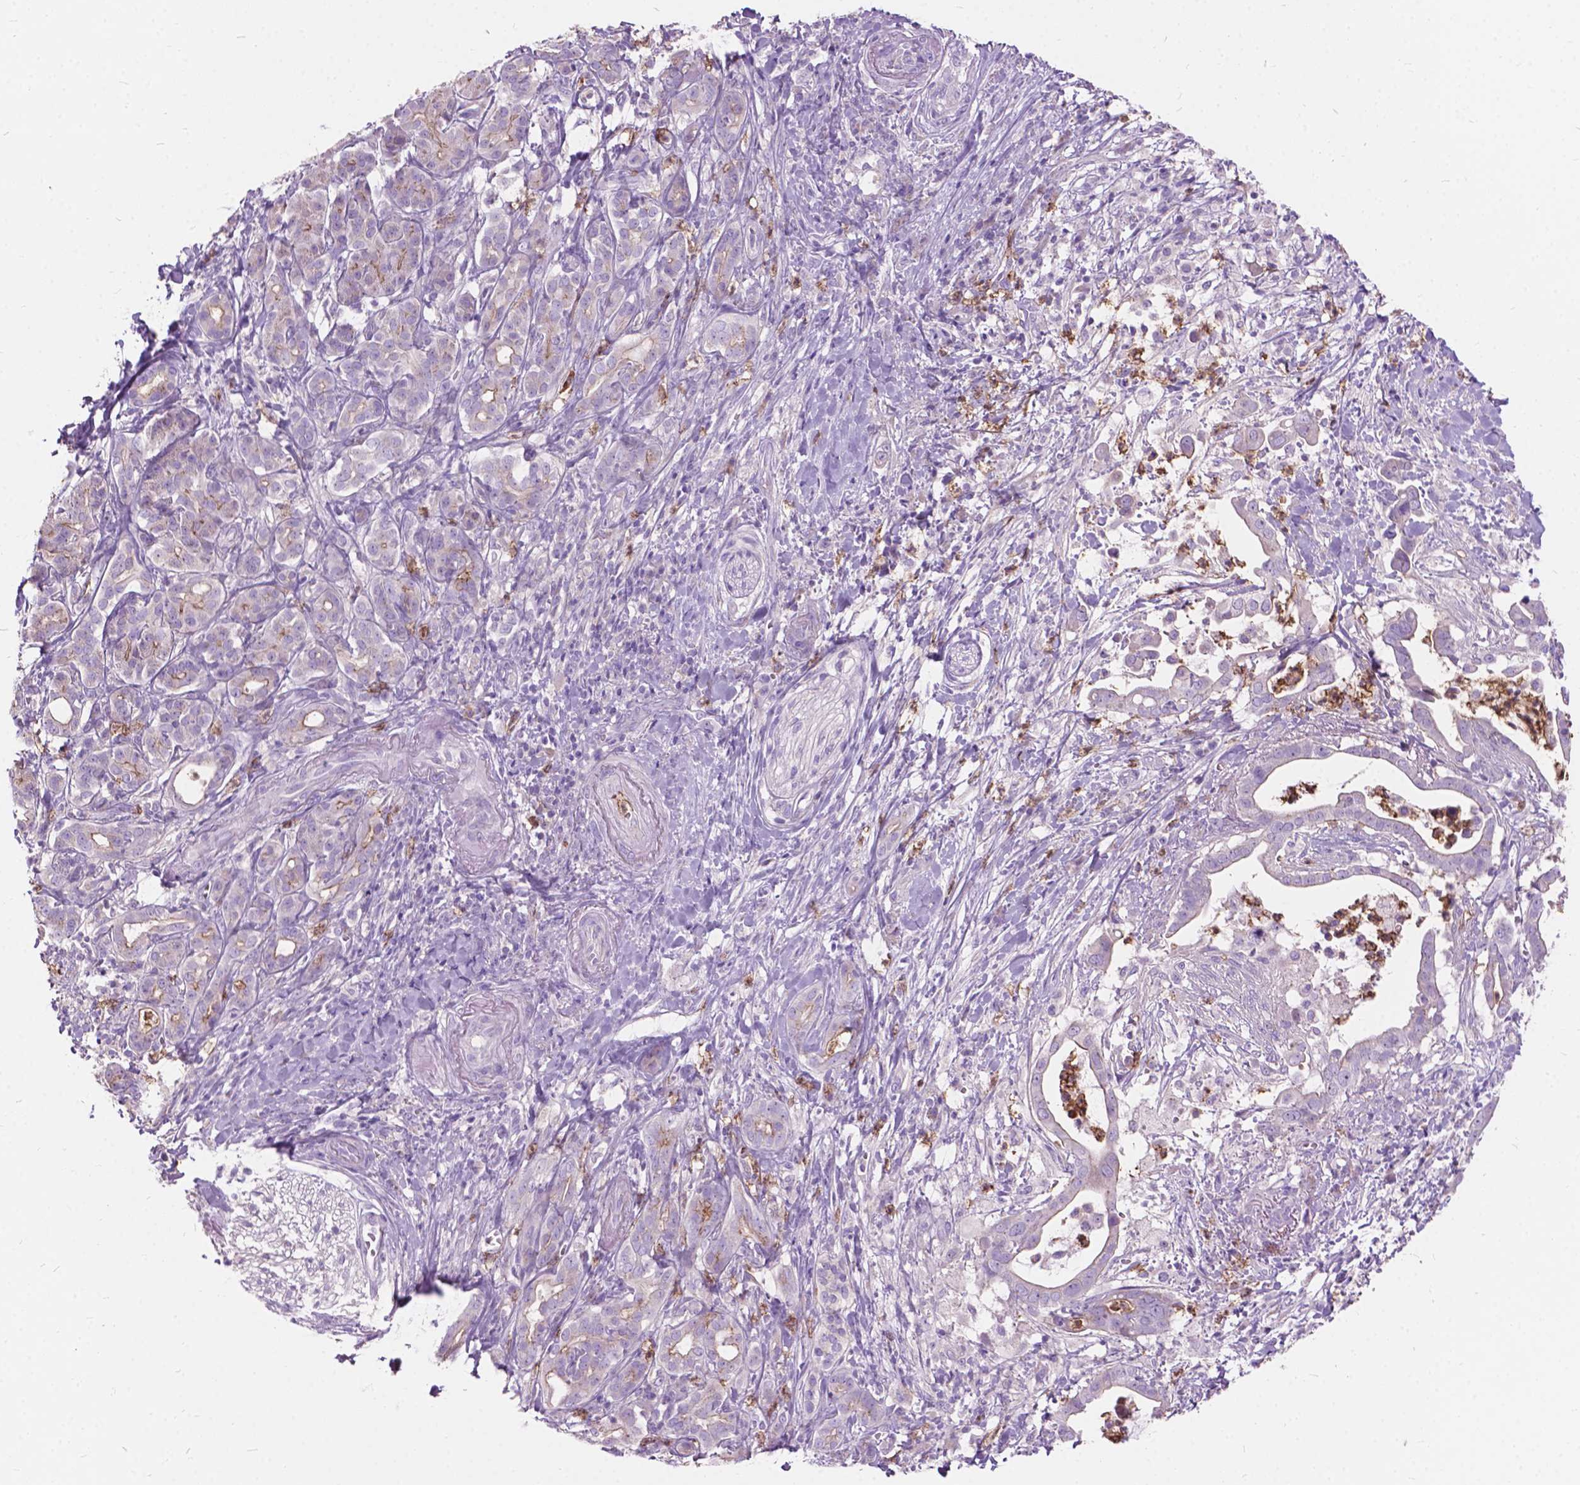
{"staining": {"intensity": "weak", "quantity": "<25%", "location": "cytoplasmic/membranous"}, "tissue": "pancreatic cancer", "cell_type": "Tumor cells", "image_type": "cancer", "snomed": [{"axis": "morphology", "description": "Adenocarcinoma, NOS"}, {"axis": "topography", "description": "Pancreas"}], "caption": "Immunohistochemical staining of pancreatic cancer exhibits no significant expression in tumor cells.", "gene": "PRR35", "patient": {"sex": "male", "age": 61}}